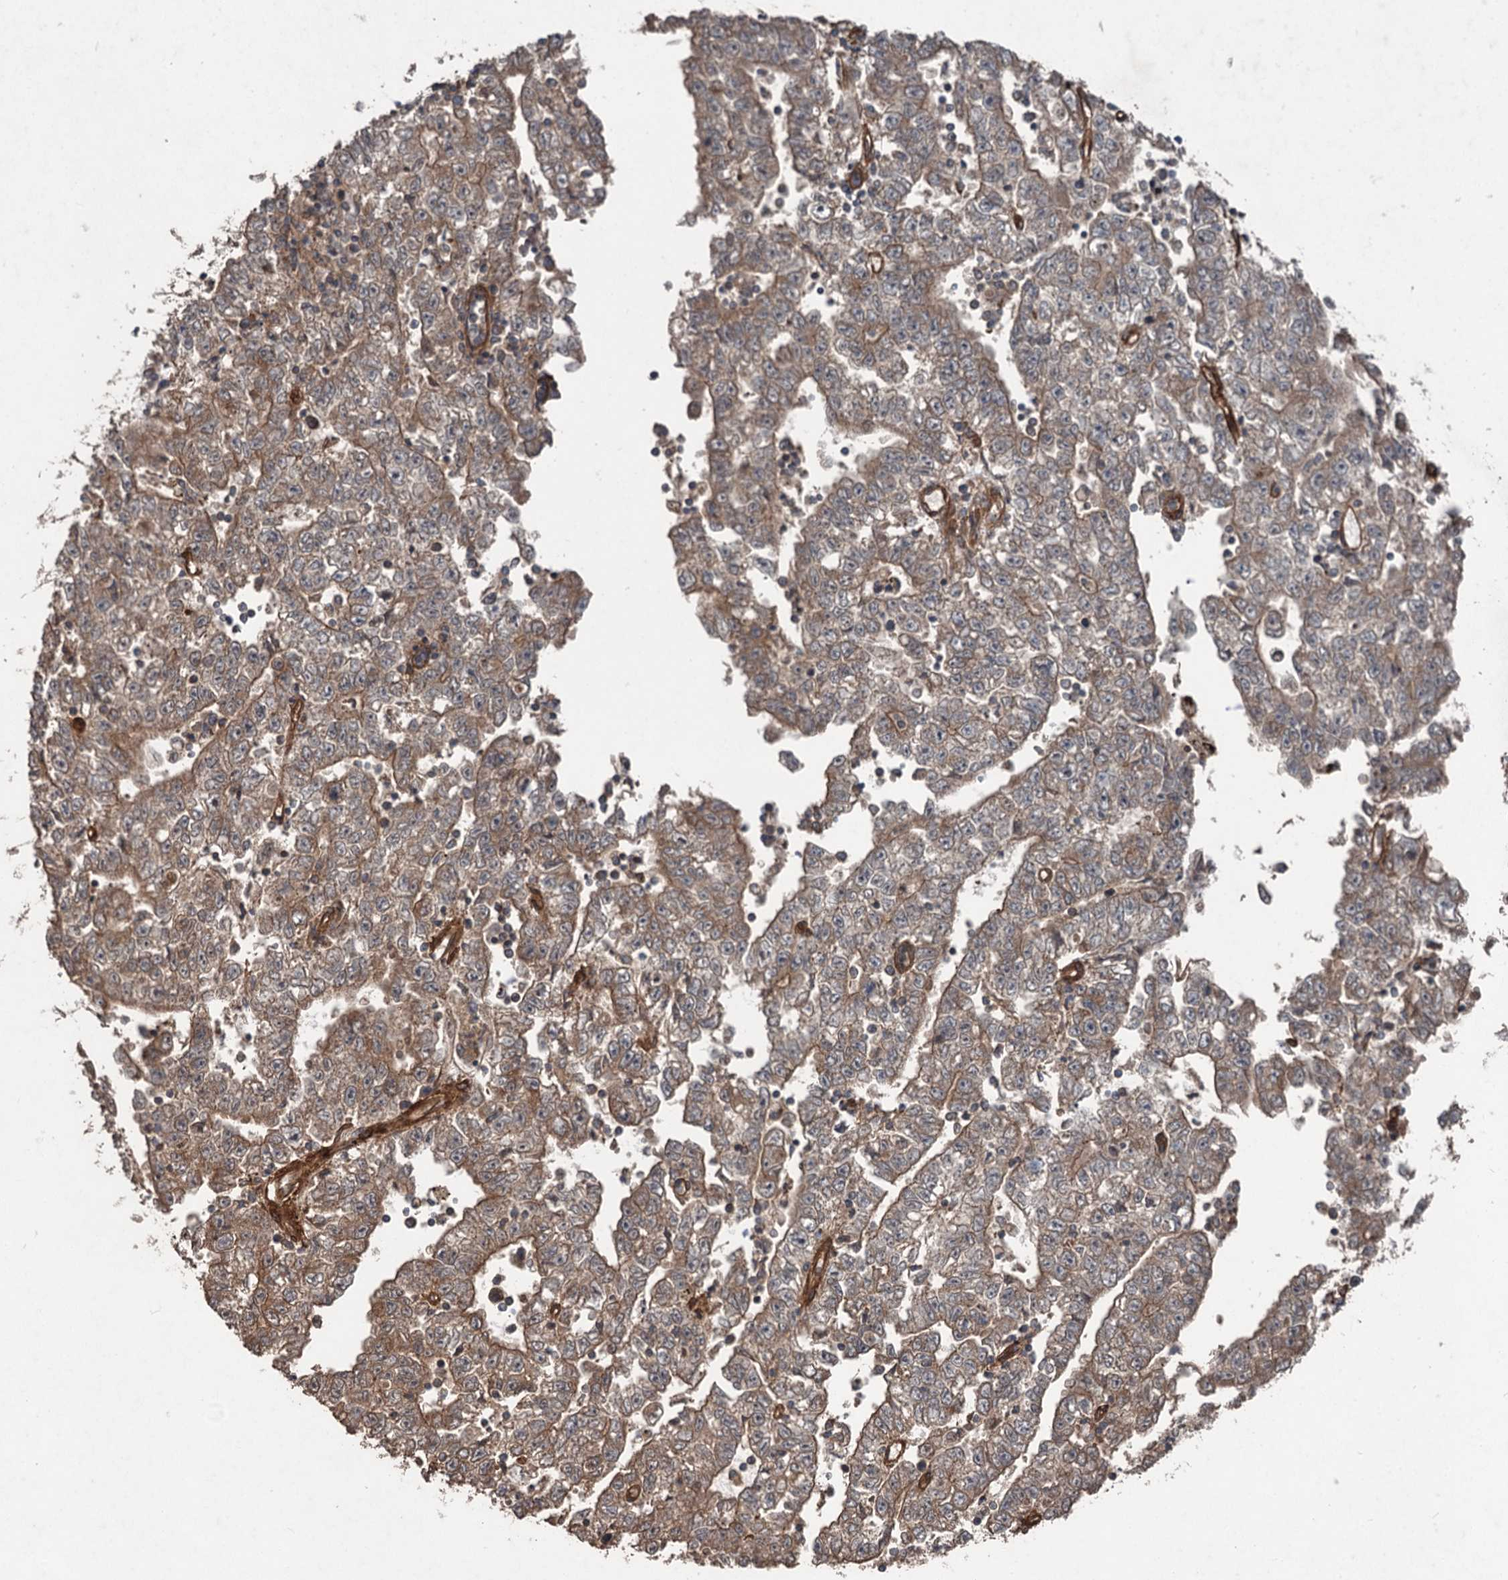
{"staining": {"intensity": "weak", "quantity": ">75%", "location": "cytoplasmic/membranous"}, "tissue": "testis cancer", "cell_type": "Tumor cells", "image_type": "cancer", "snomed": [{"axis": "morphology", "description": "Carcinoma, Embryonal, NOS"}, {"axis": "topography", "description": "Testis"}], "caption": "Testis cancer stained with IHC demonstrates weak cytoplasmic/membranous positivity in approximately >75% of tumor cells.", "gene": "RNF214", "patient": {"sex": "male", "age": 25}}